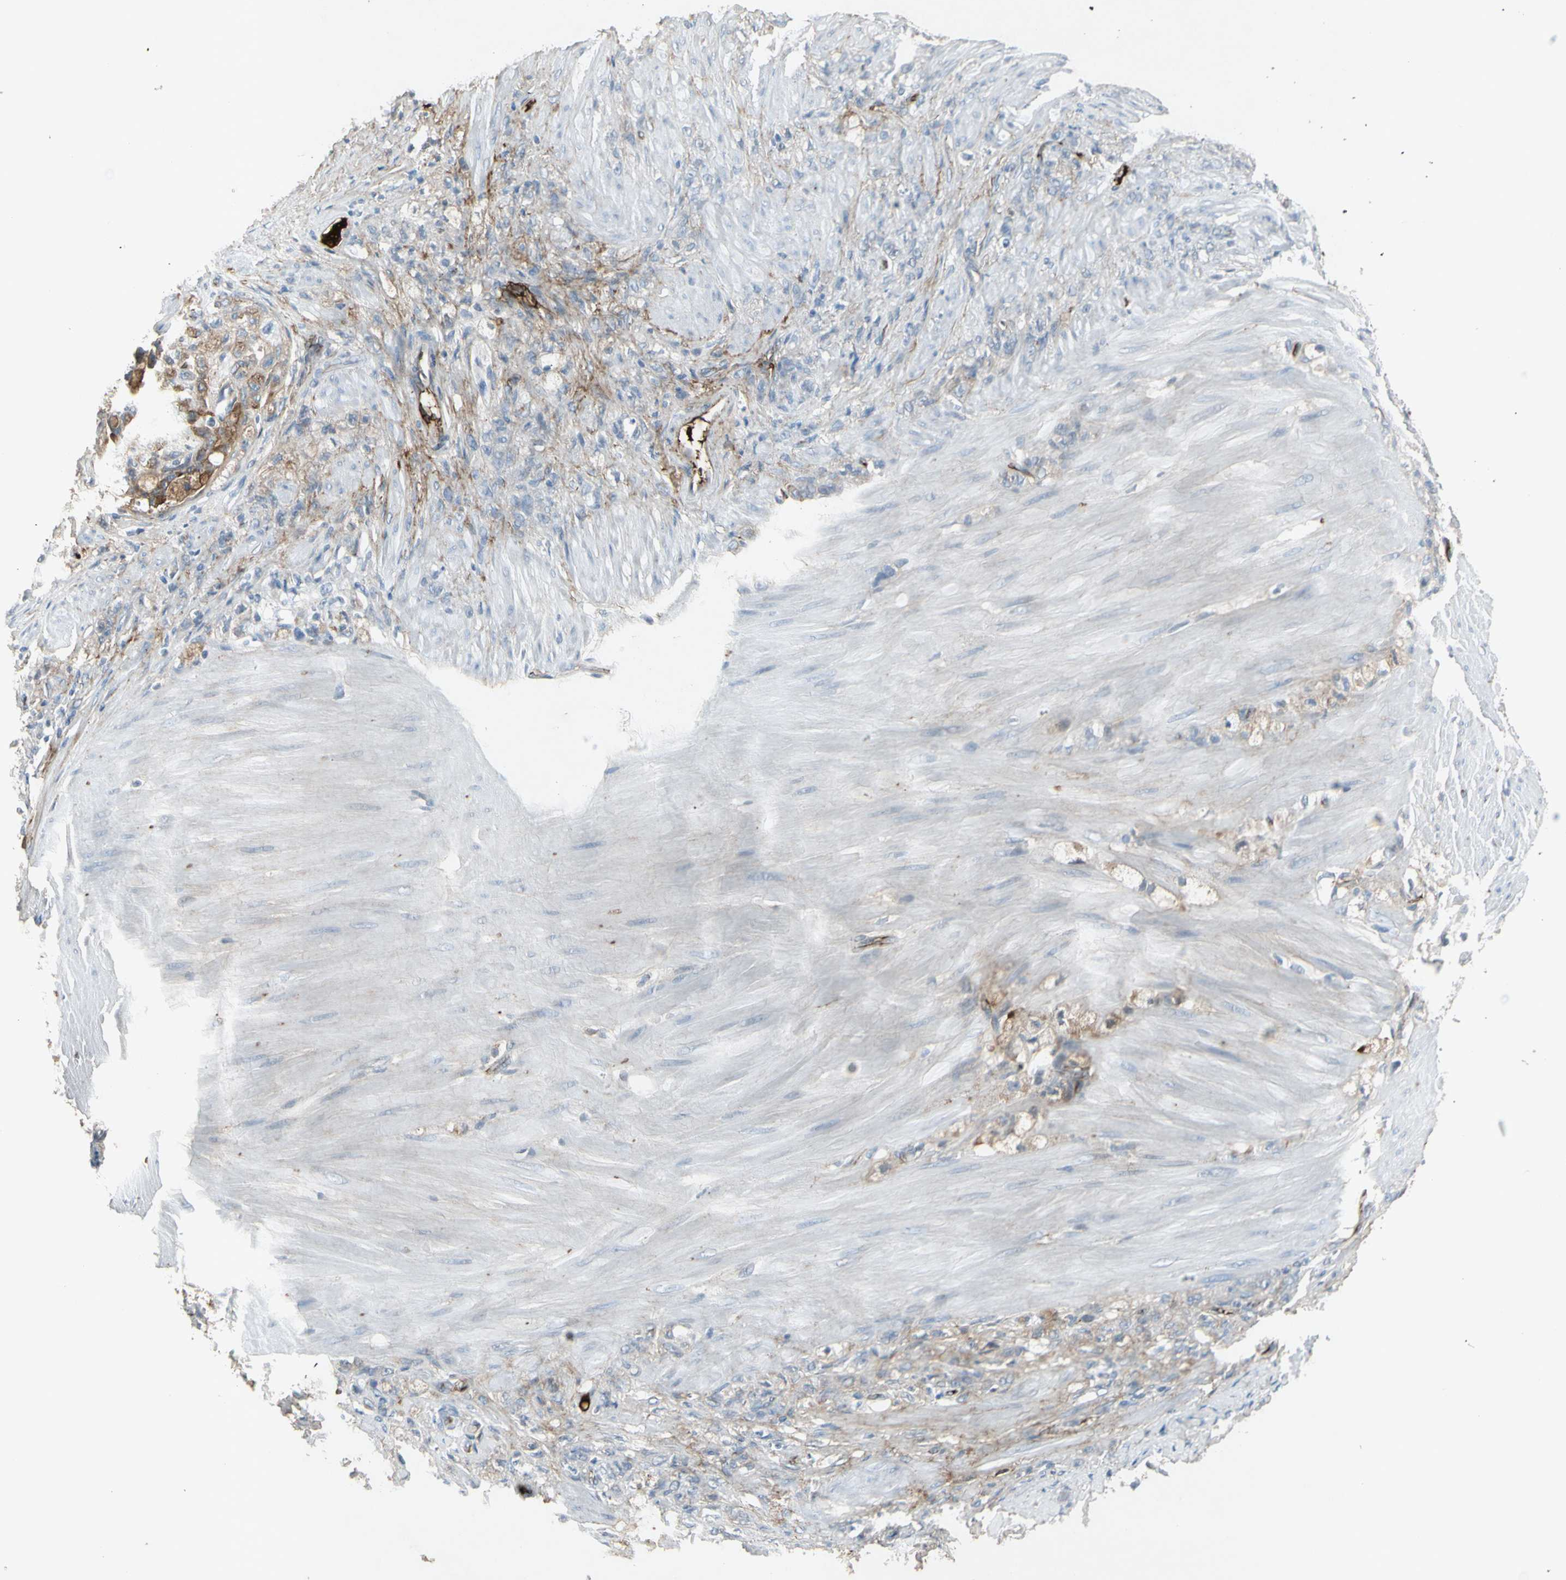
{"staining": {"intensity": "weak", "quantity": "25%-75%", "location": "cytoplasmic/membranous"}, "tissue": "stomach cancer", "cell_type": "Tumor cells", "image_type": "cancer", "snomed": [{"axis": "morphology", "description": "Adenocarcinoma, NOS"}, {"axis": "topography", "description": "Stomach"}], "caption": "Brown immunohistochemical staining in stomach cancer (adenocarcinoma) reveals weak cytoplasmic/membranous staining in approximately 25%-75% of tumor cells.", "gene": "IGHM", "patient": {"sex": "male", "age": 82}}